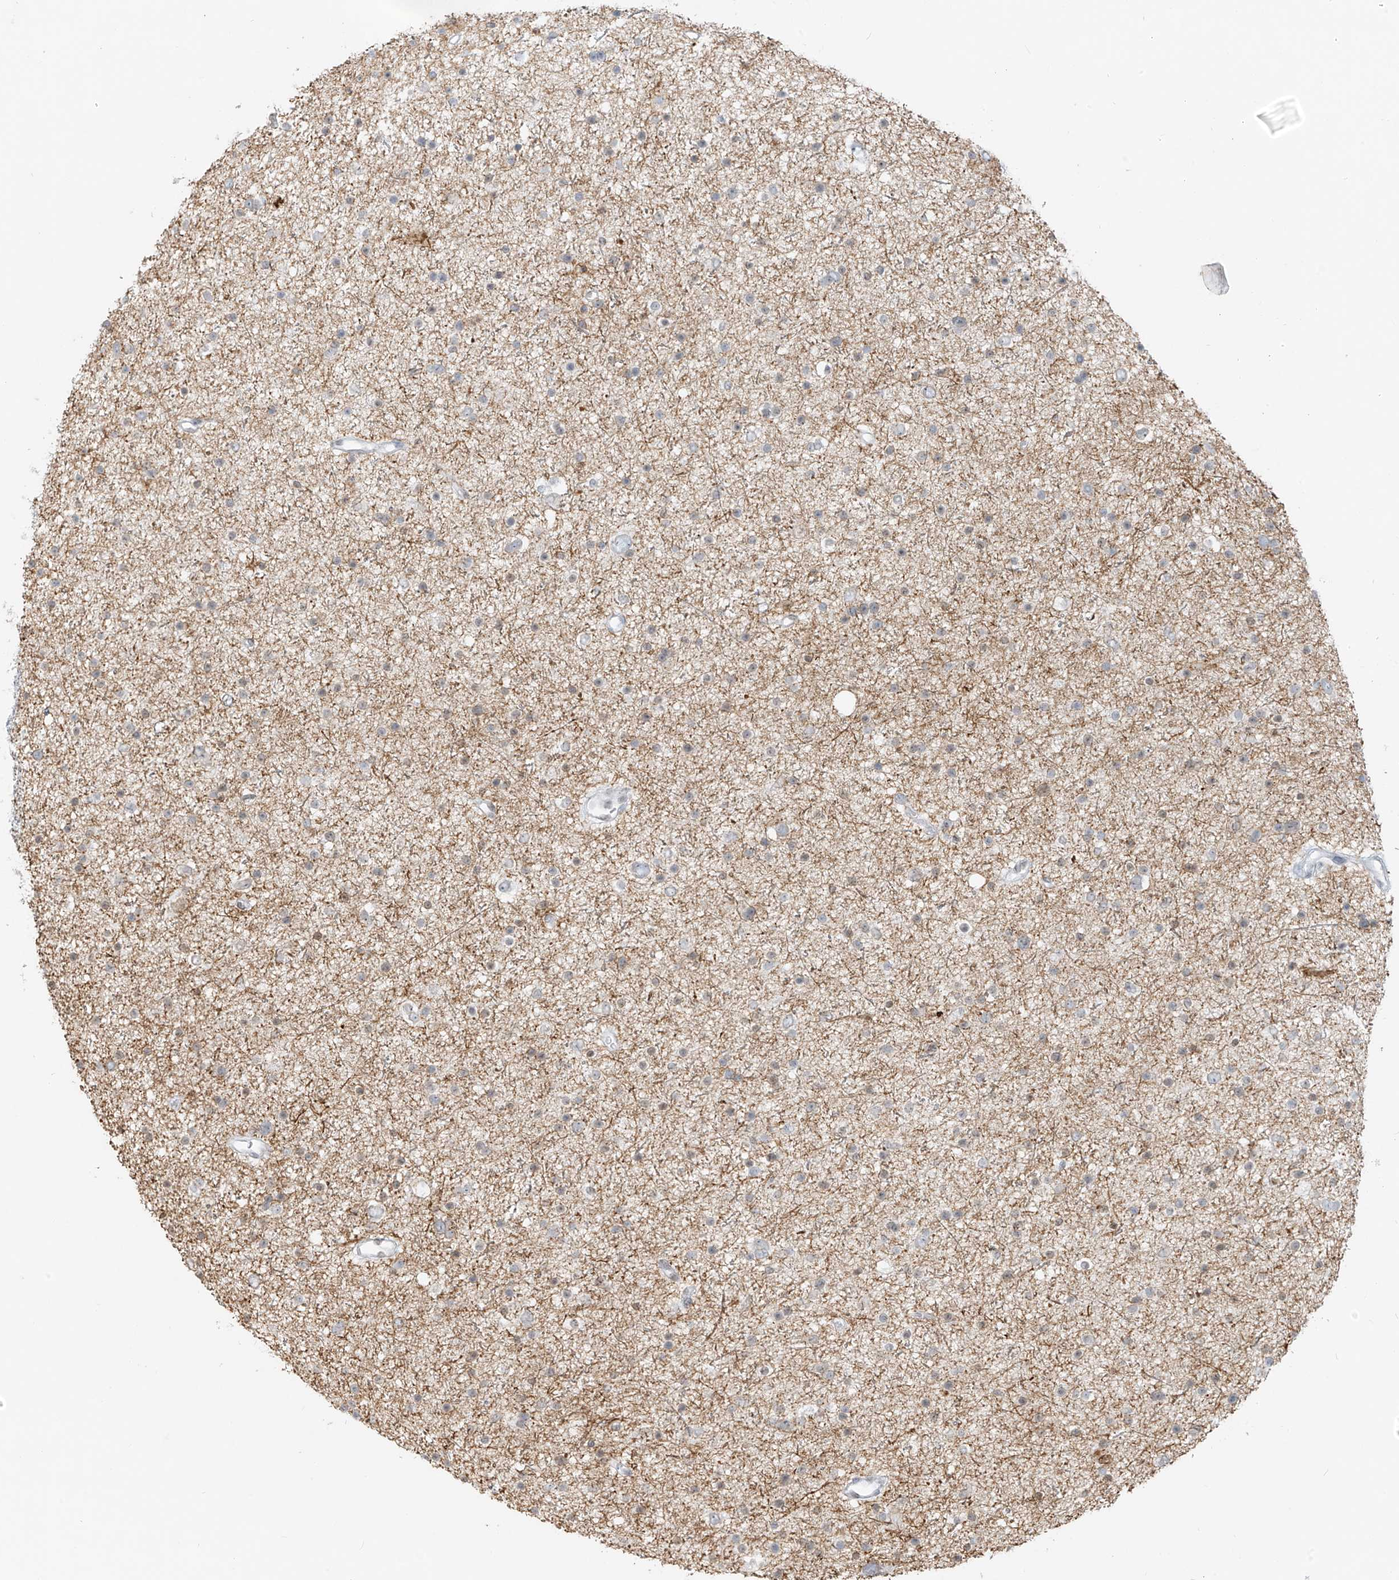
{"staining": {"intensity": "negative", "quantity": "none", "location": "none"}, "tissue": "glioma", "cell_type": "Tumor cells", "image_type": "cancer", "snomed": [{"axis": "morphology", "description": "Glioma, malignant, Low grade"}, {"axis": "topography", "description": "Brain"}], "caption": "Immunohistochemistry (IHC) histopathology image of neoplastic tissue: glioma stained with DAB reveals no significant protein positivity in tumor cells.", "gene": "OSBPL7", "patient": {"sex": "female", "age": 37}}